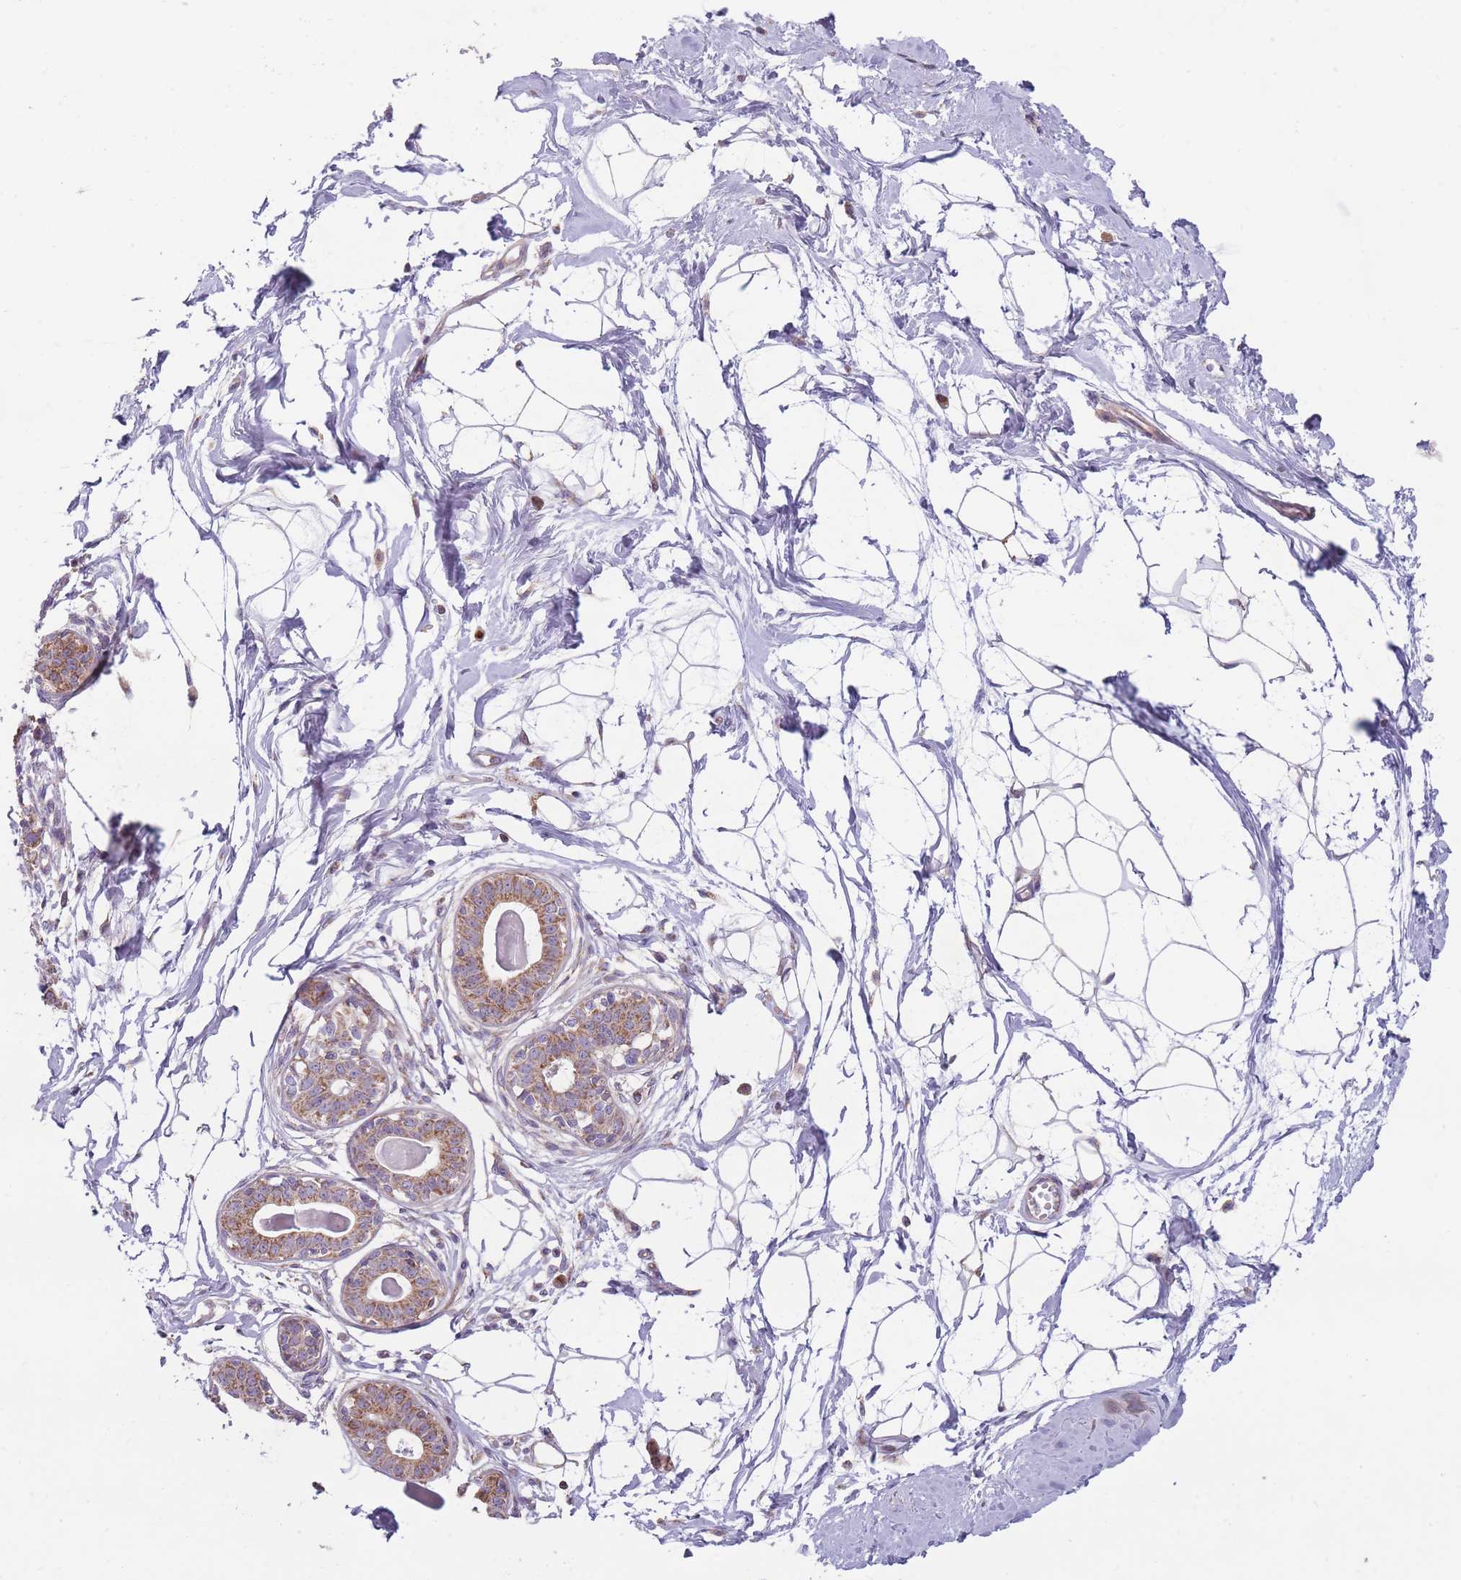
{"staining": {"intensity": "negative", "quantity": "none", "location": "none"}, "tissue": "breast", "cell_type": "Adipocytes", "image_type": "normal", "snomed": [{"axis": "morphology", "description": "Normal tissue, NOS"}, {"axis": "topography", "description": "Breast"}], "caption": "Adipocytes show no significant positivity in unremarkable breast.", "gene": "ENSG00000255639", "patient": {"sex": "female", "age": 45}}